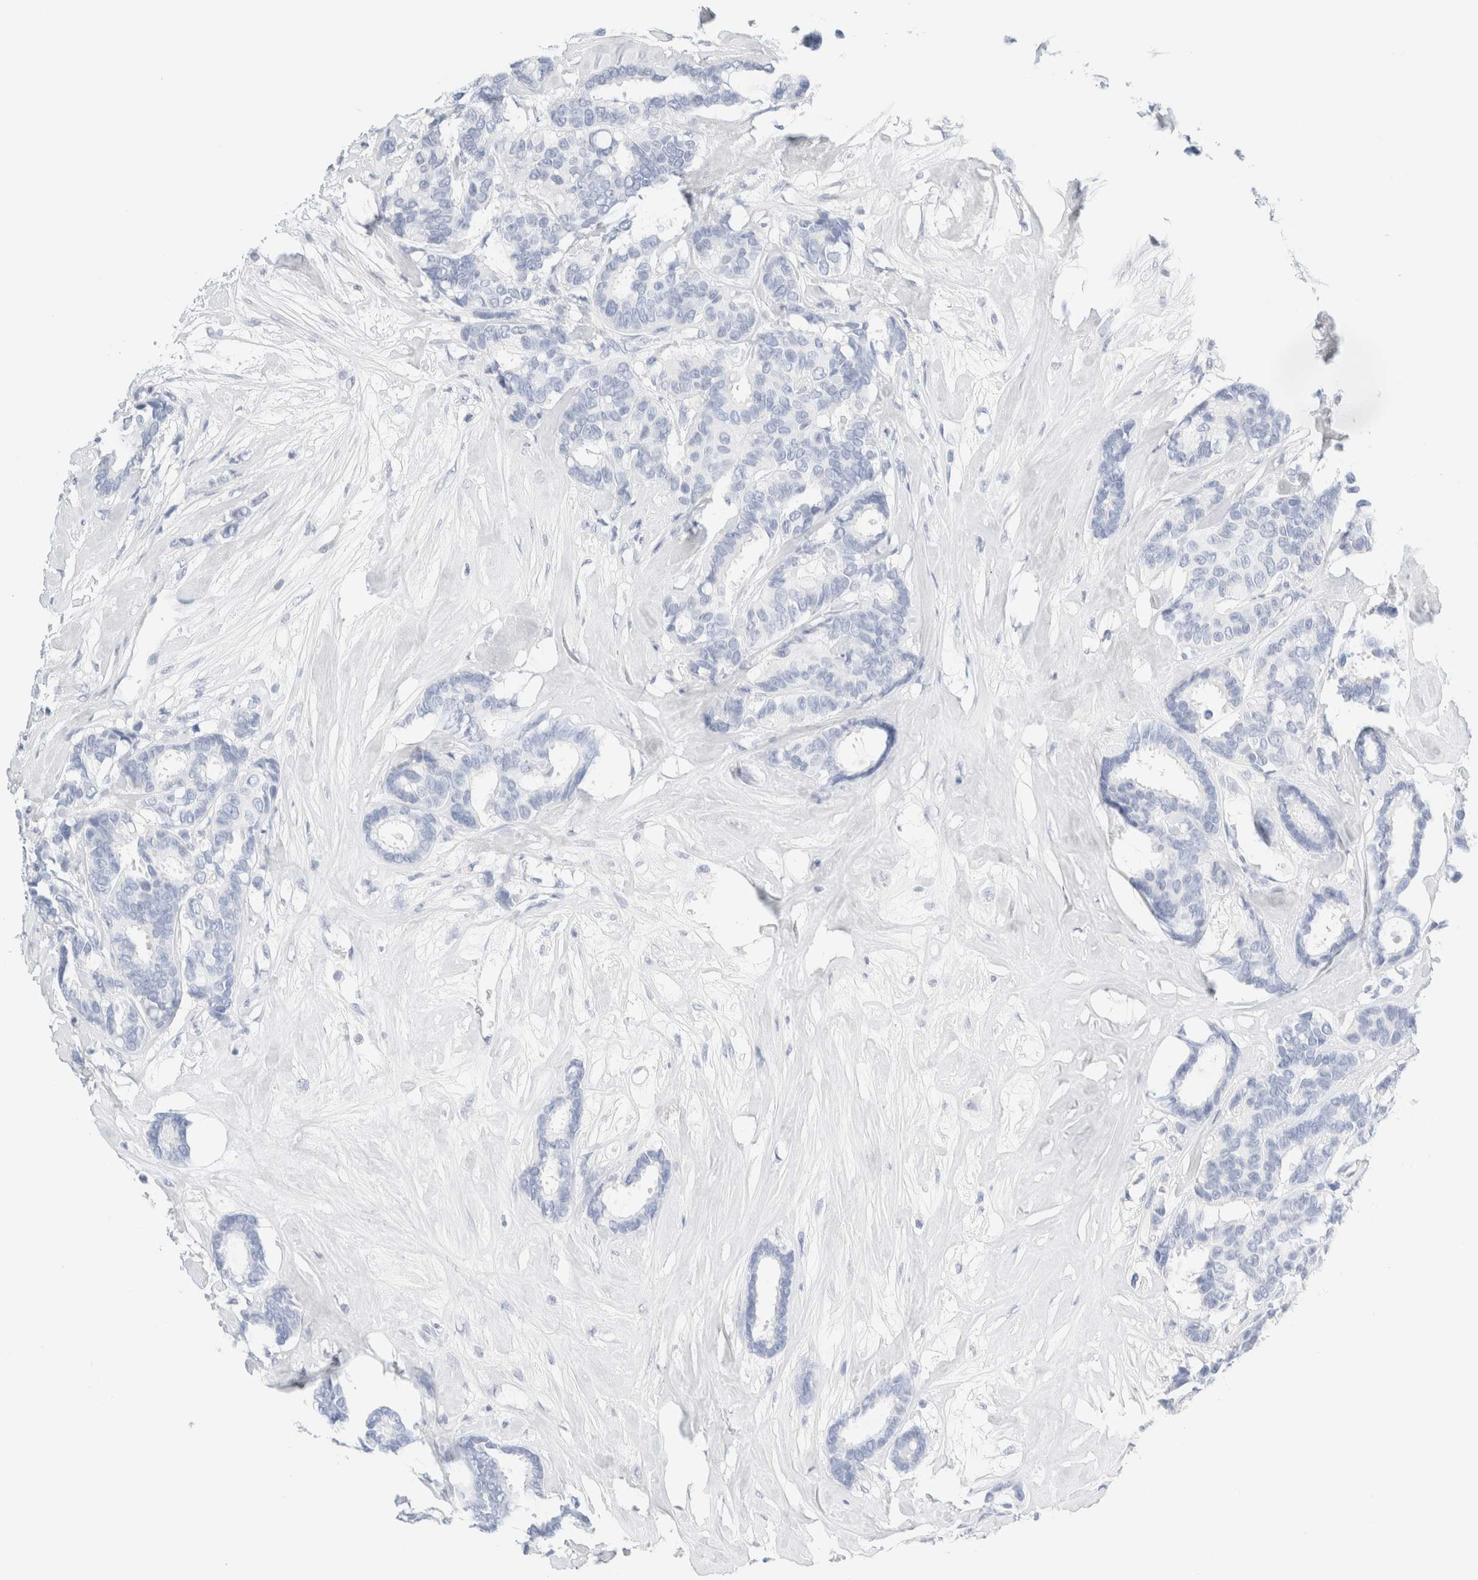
{"staining": {"intensity": "negative", "quantity": "none", "location": "none"}, "tissue": "breast cancer", "cell_type": "Tumor cells", "image_type": "cancer", "snomed": [{"axis": "morphology", "description": "Duct carcinoma"}, {"axis": "topography", "description": "Breast"}], "caption": "IHC image of neoplastic tissue: human breast infiltrating ductal carcinoma stained with DAB (3,3'-diaminobenzidine) demonstrates no significant protein positivity in tumor cells.", "gene": "DPYS", "patient": {"sex": "female", "age": 87}}